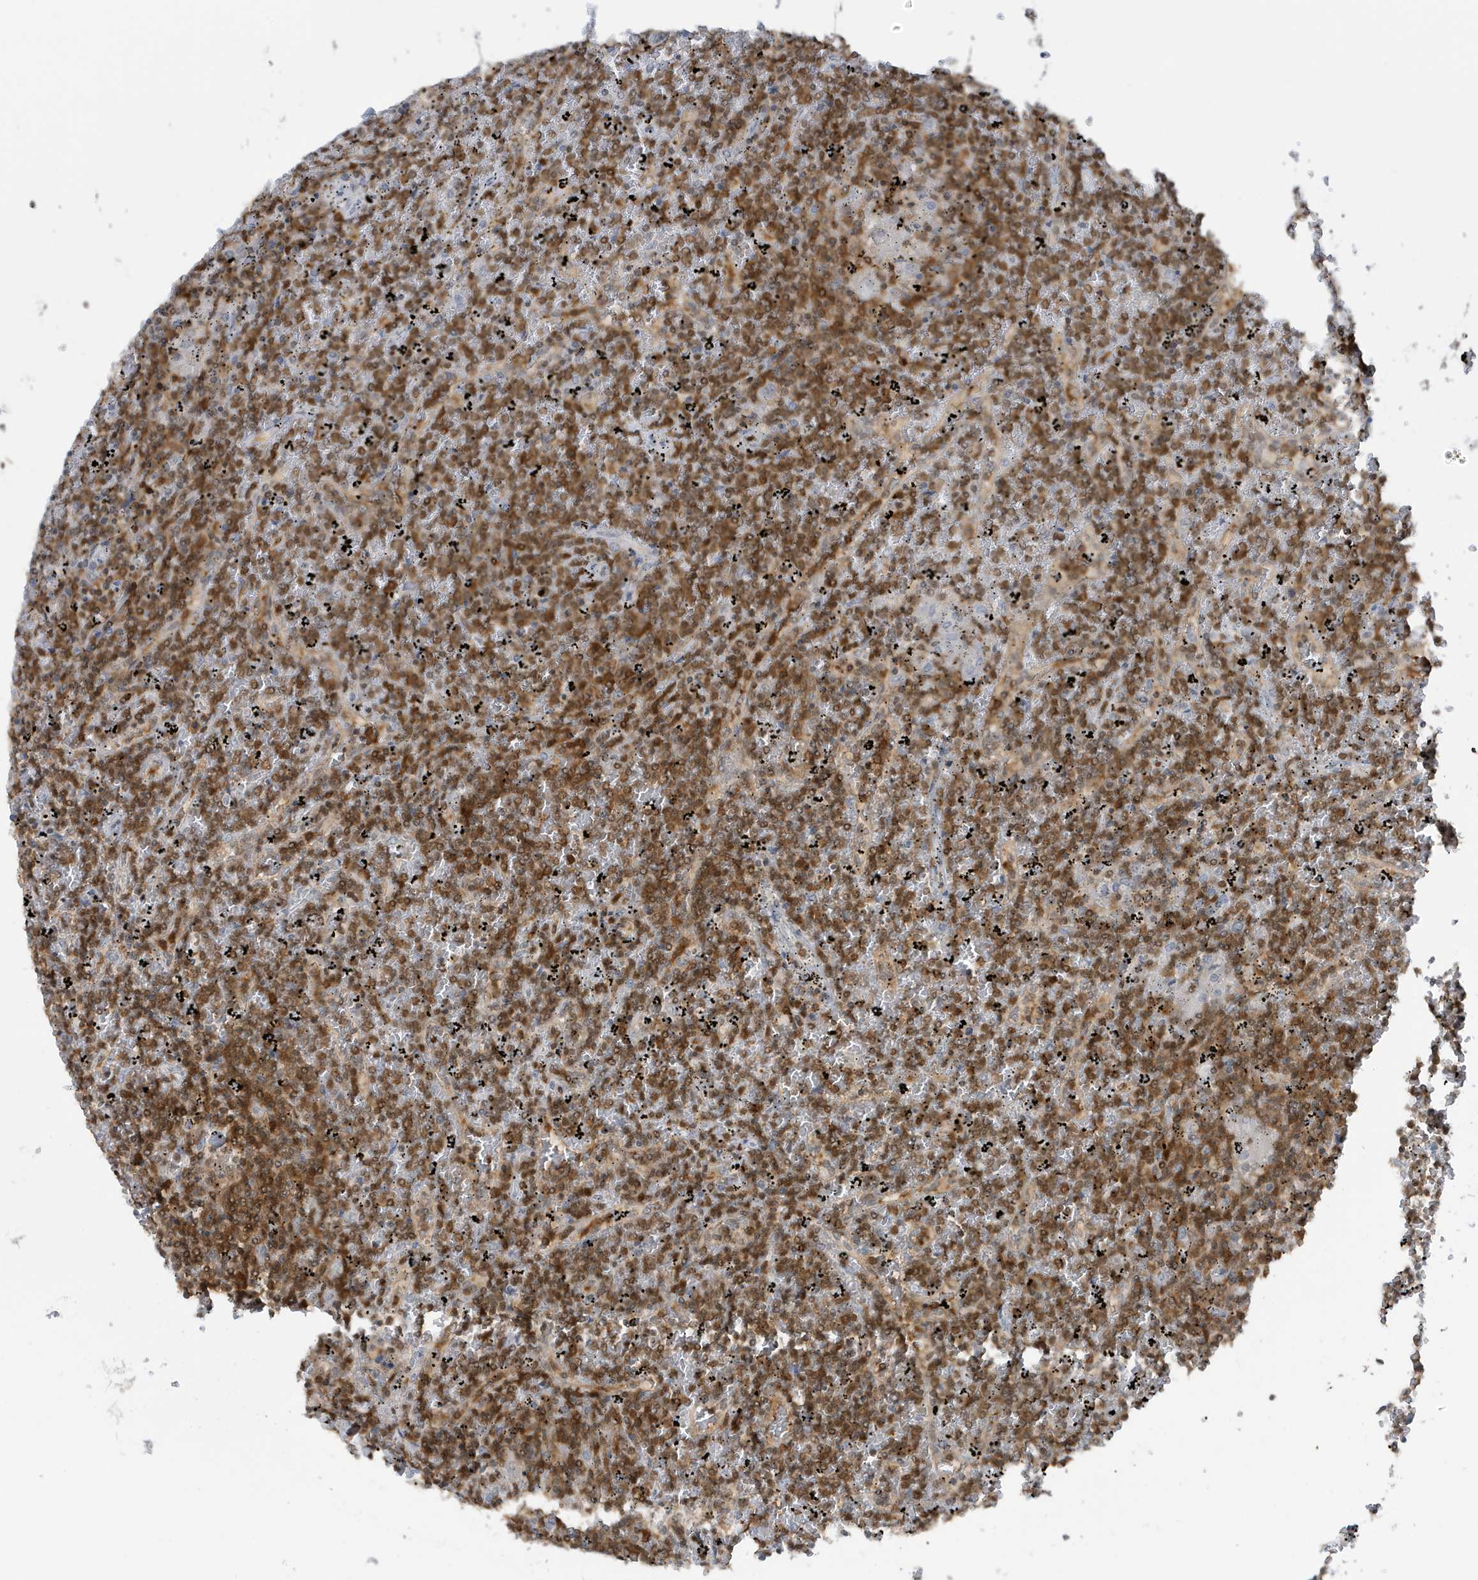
{"staining": {"intensity": "moderate", "quantity": ">75%", "location": "cytoplasmic/membranous"}, "tissue": "lymphoma", "cell_type": "Tumor cells", "image_type": "cancer", "snomed": [{"axis": "morphology", "description": "Malignant lymphoma, non-Hodgkin's type, Low grade"}, {"axis": "topography", "description": "Spleen"}], "caption": "The photomicrograph displays a brown stain indicating the presence of a protein in the cytoplasmic/membranous of tumor cells in low-grade malignant lymphoma, non-Hodgkin's type. (IHC, brightfield microscopy, high magnification).", "gene": "OGA", "patient": {"sex": "female", "age": 19}}